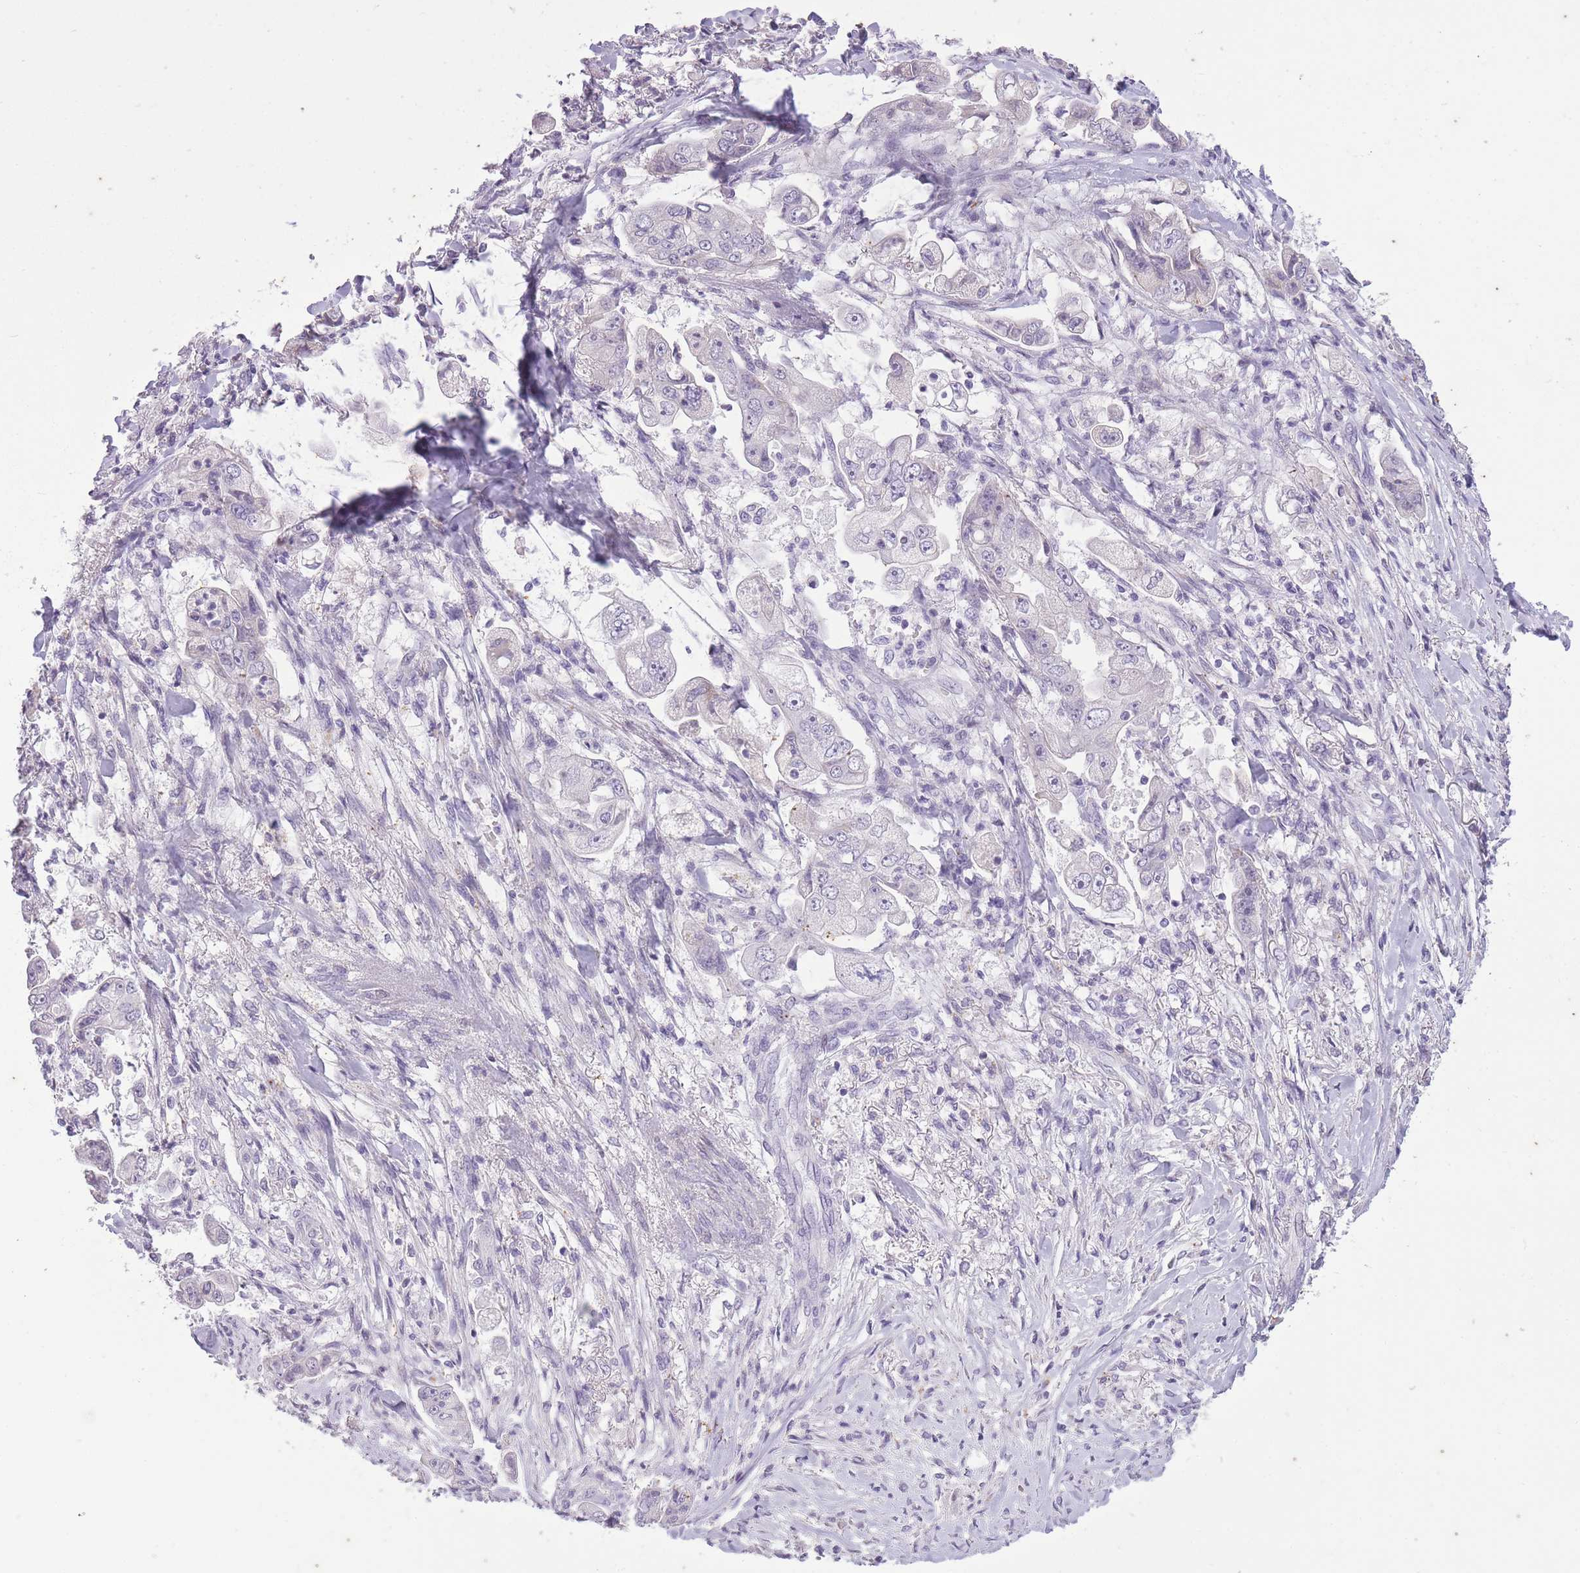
{"staining": {"intensity": "negative", "quantity": "none", "location": "none"}, "tissue": "stomach cancer", "cell_type": "Tumor cells", "image_type": "cancer", "snomed": [{"axis": "morphology", "description": "Adenocarcinoma, NOS"}, {"axis": "topography", "description": "Stomach"}], "caption": "Stomach cancer (adenocarcinoma) was stained to show a protein in brown. There is no significant positivity in tumor cells. (DAB (3,3'-diaminobenzidine) IHC, high magnification).", "gene": "CNTNAP3", "patient": {"sex": "male", "age": 62}}